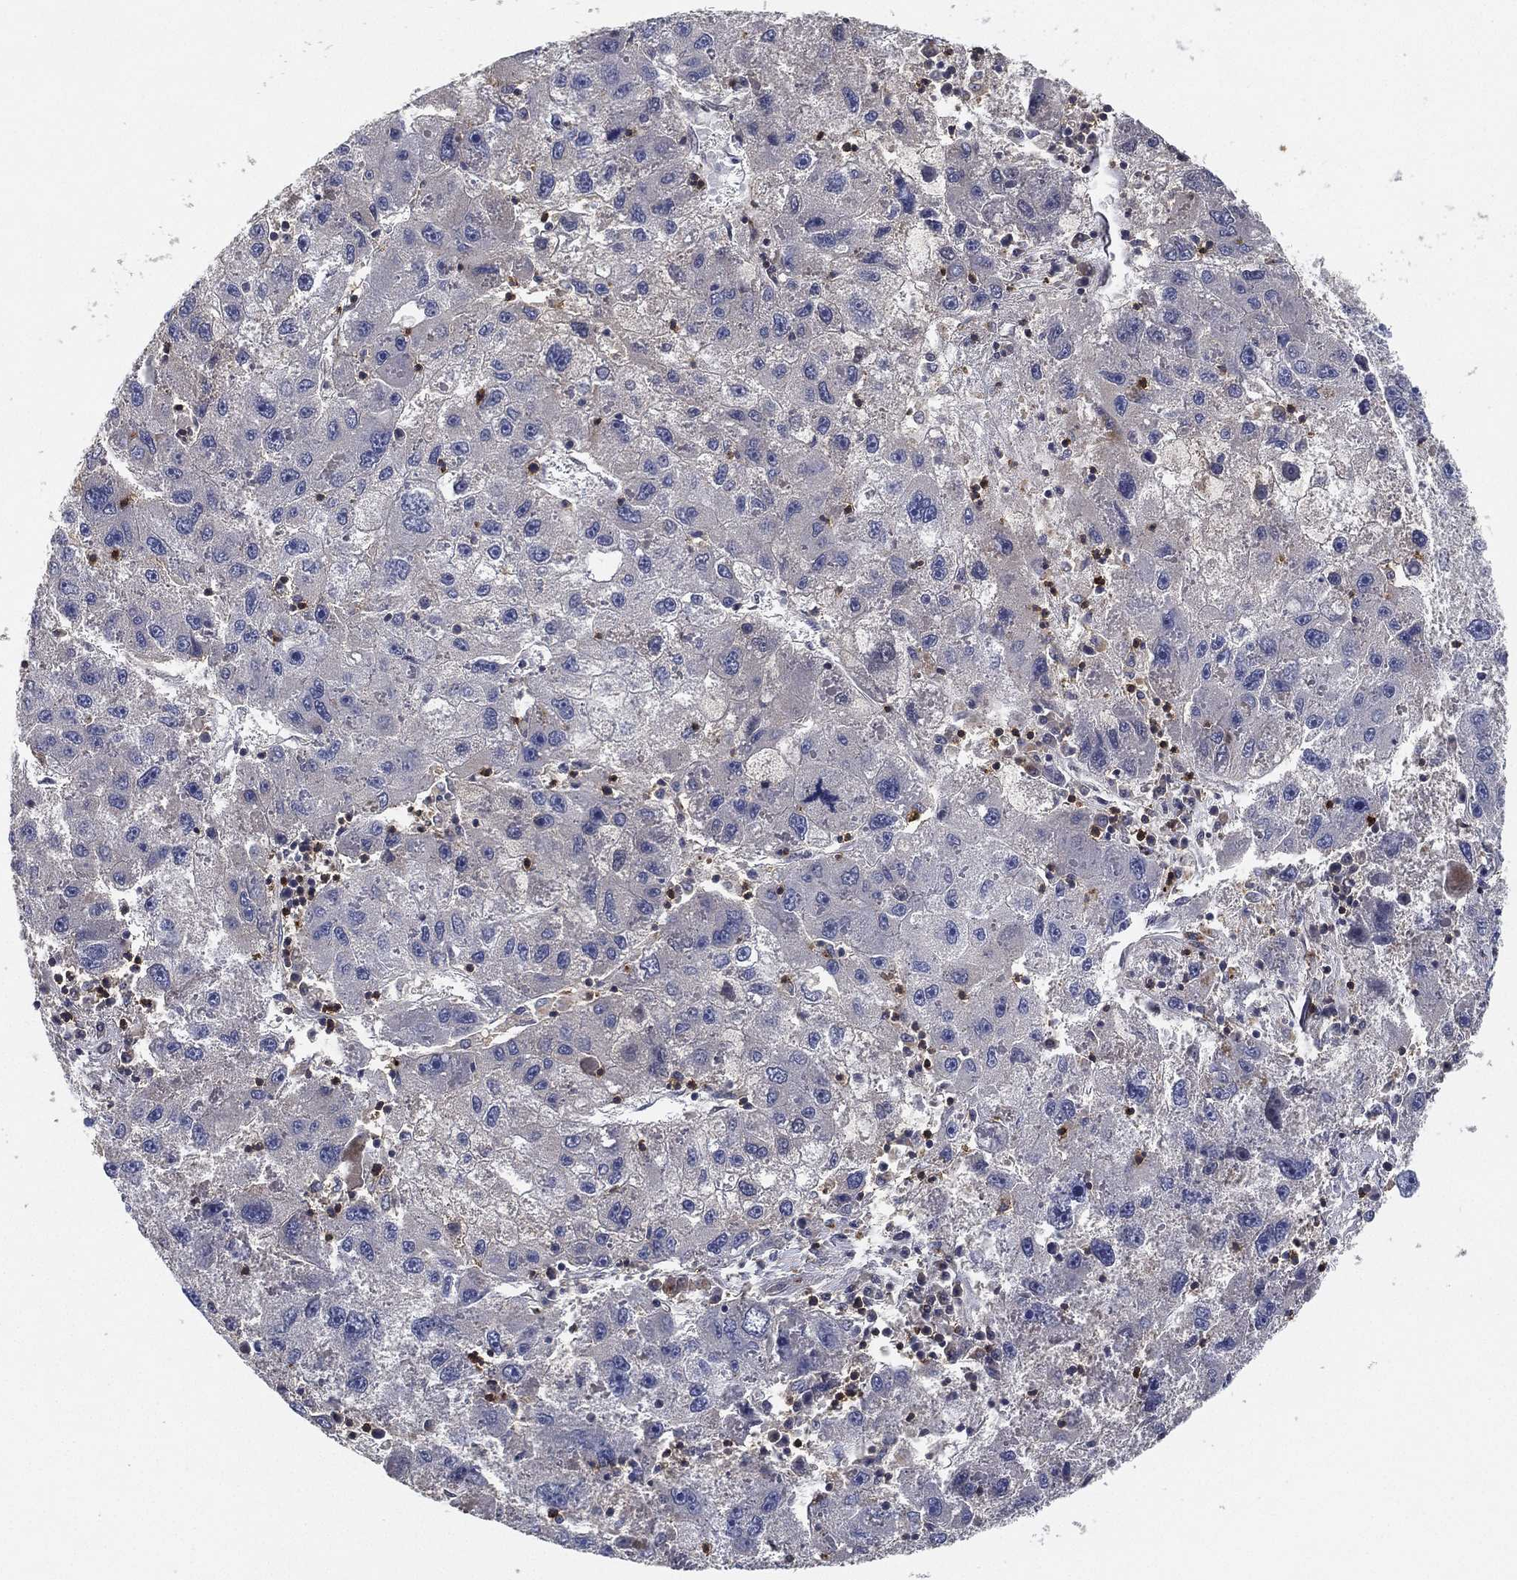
{"staining": {"intensity": "negative", "quantity": "none", "location": "none"}, "tissue": "liver cancer", "cell_type": "Tumor cells", "image_type": "cancer", "snomed": [{"axis": "morphology", "description": "Carcinoma, Hepatocellular, NOS"}, {"axis": "topography", "description": "Liver"}], "caption": "Immunohistochemistry (IHC) image of neoplastic tissue: human liver cancer (hepatocellular carcinoma) stained with DAB shows no significant protein positivity in tumor cells.", "gene": "CFAP251", "patient": {"sex": "male", "age": 75}}